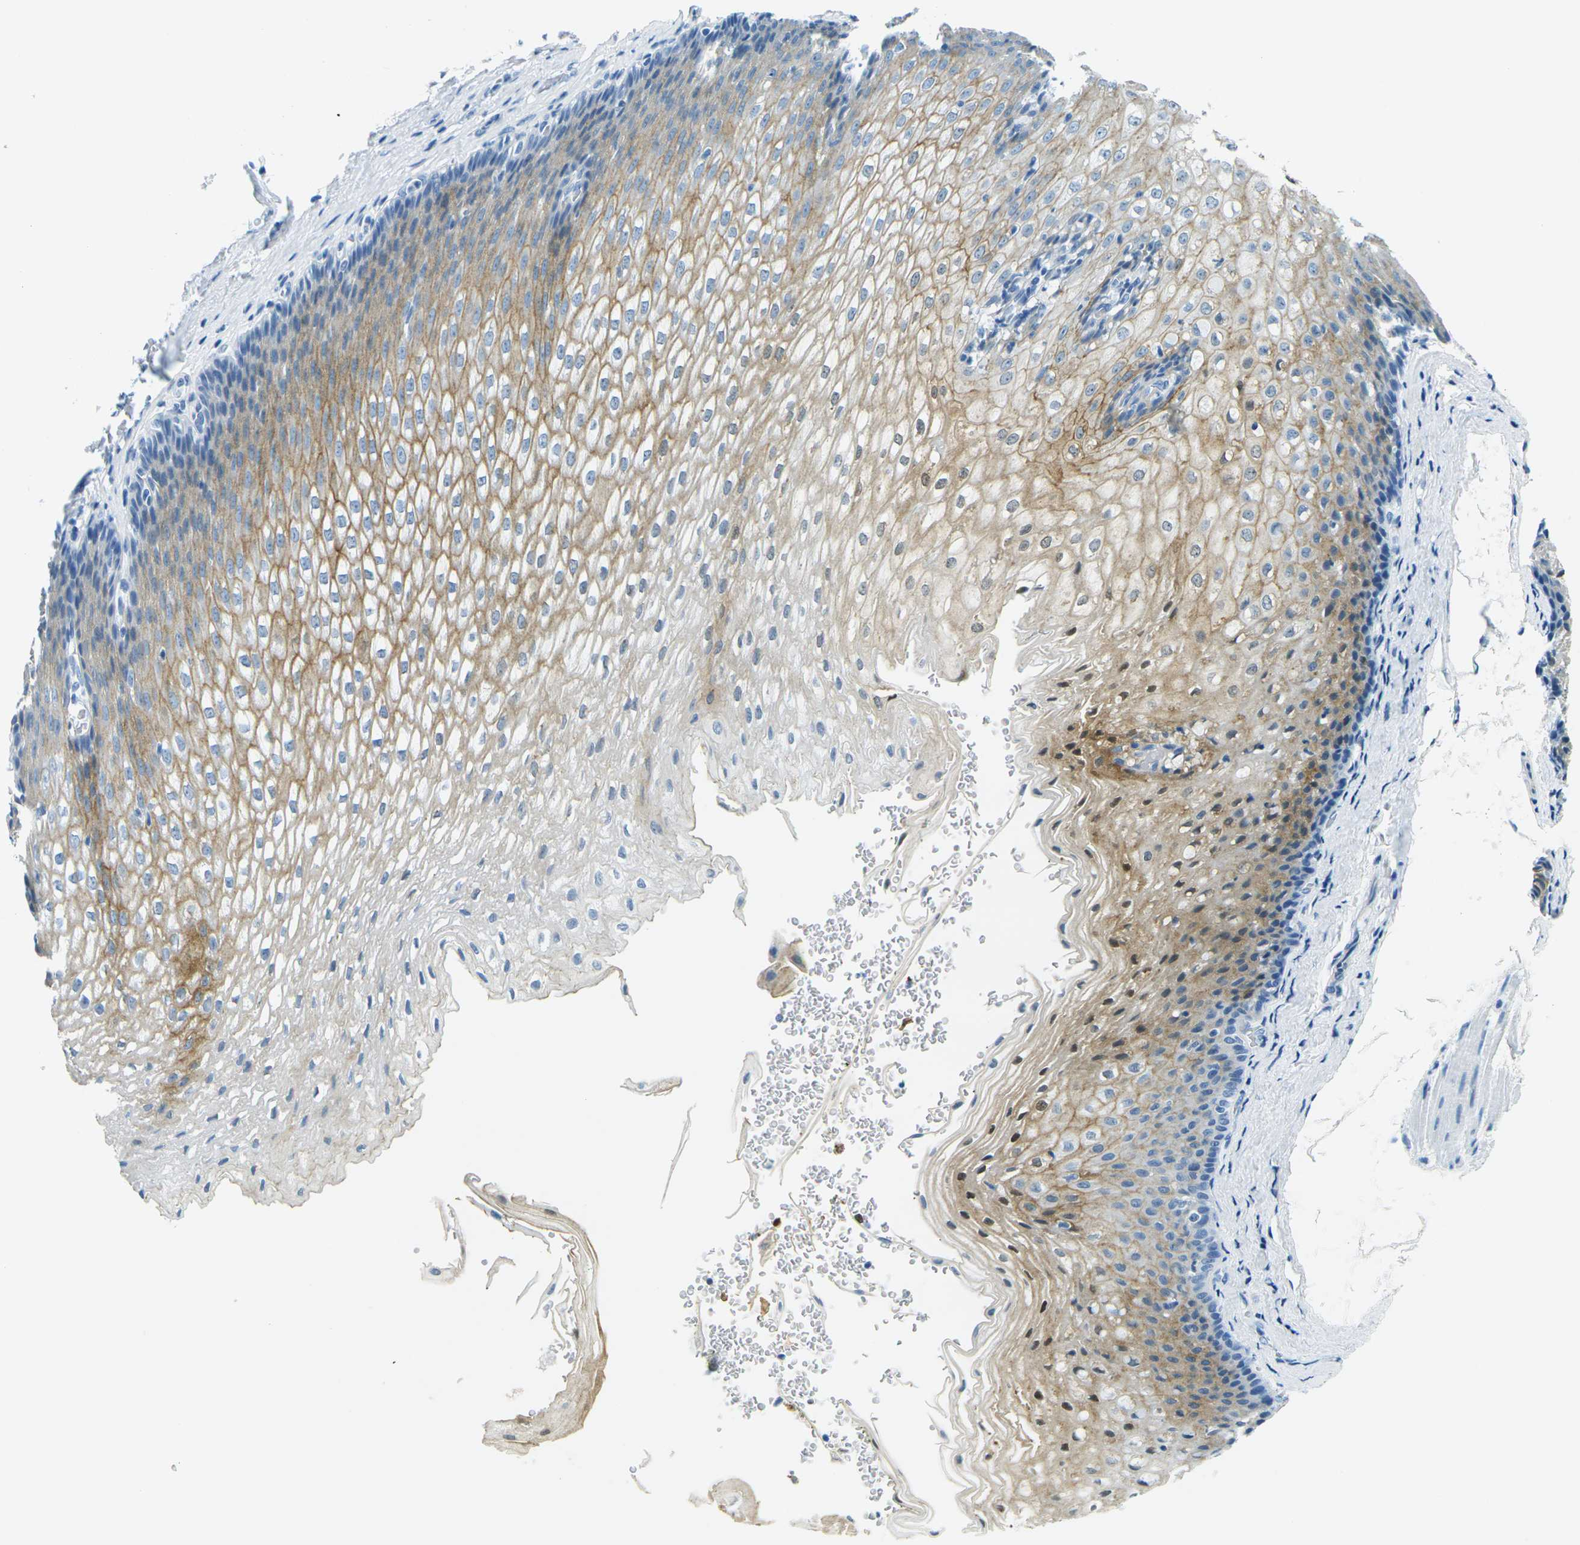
{"staining": {"intensity": "moderate", "quantity": ">75%", "location": "cytoplasmic/membranous"}, "tissue": "esophagus", "cell_type": "Squamous epithelial cells", "image_type": "normal", "snomed": [{"axis": "morphology", "description": "Normal tissue, NOS"}, {"axis": "topography", "description": "Esophagus"}], "caption": "IHC histopathology image of normal esophagus: human esophagus stained using IHC displays medium levels of moderate protein expression localized specifically in the cytoplasmic/membranous of squamous epithelial cells, appearing as a cytoplasmic/membranous brown color.", "gene": "OCLN", "patient": {"sex": "male", "age": 48}}